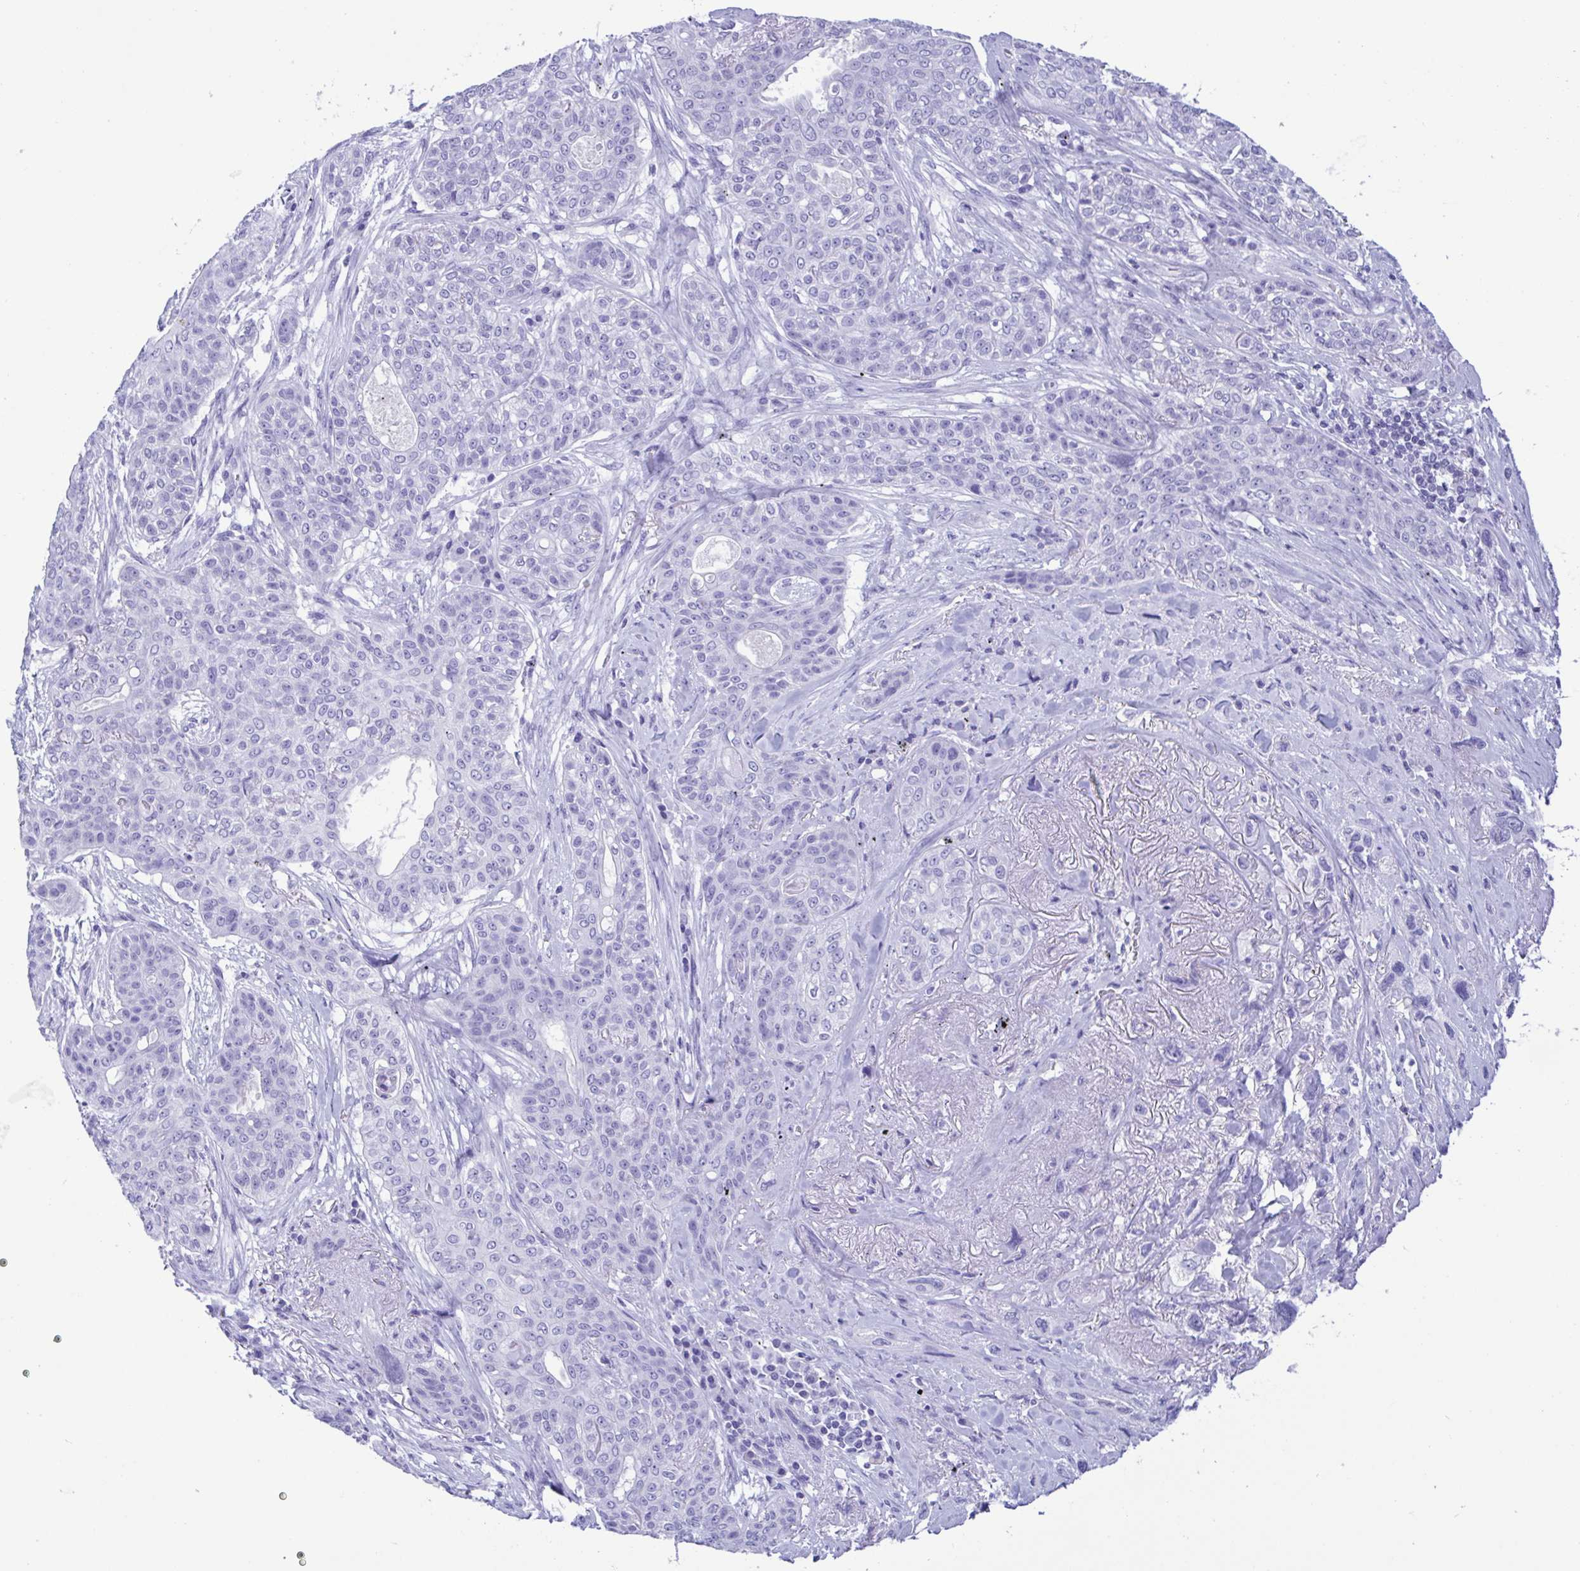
{"staining": {"intensity": "negative", "quantity": "none", "location": "none"}, "tissue": "lung cancer", "cell_type": "Tumor cells", "image_type": "cancer", "snomed": [{"axis": "morphology", "description": "Squamous cell carcinoma, NOS"}, {"axis": "topography", "description": "Lung"}], "caption": "Lung cancer was stained to show a protein in brown. There is no significant positivity in tumor cells. (DAB (3,3'-diaminobenzidine) immunohistochemistry (IHC) visualized using brightfield microscopy, high magnification).", "gene": "TSPY2", "patient": {"sex": "female", "age": 70}}